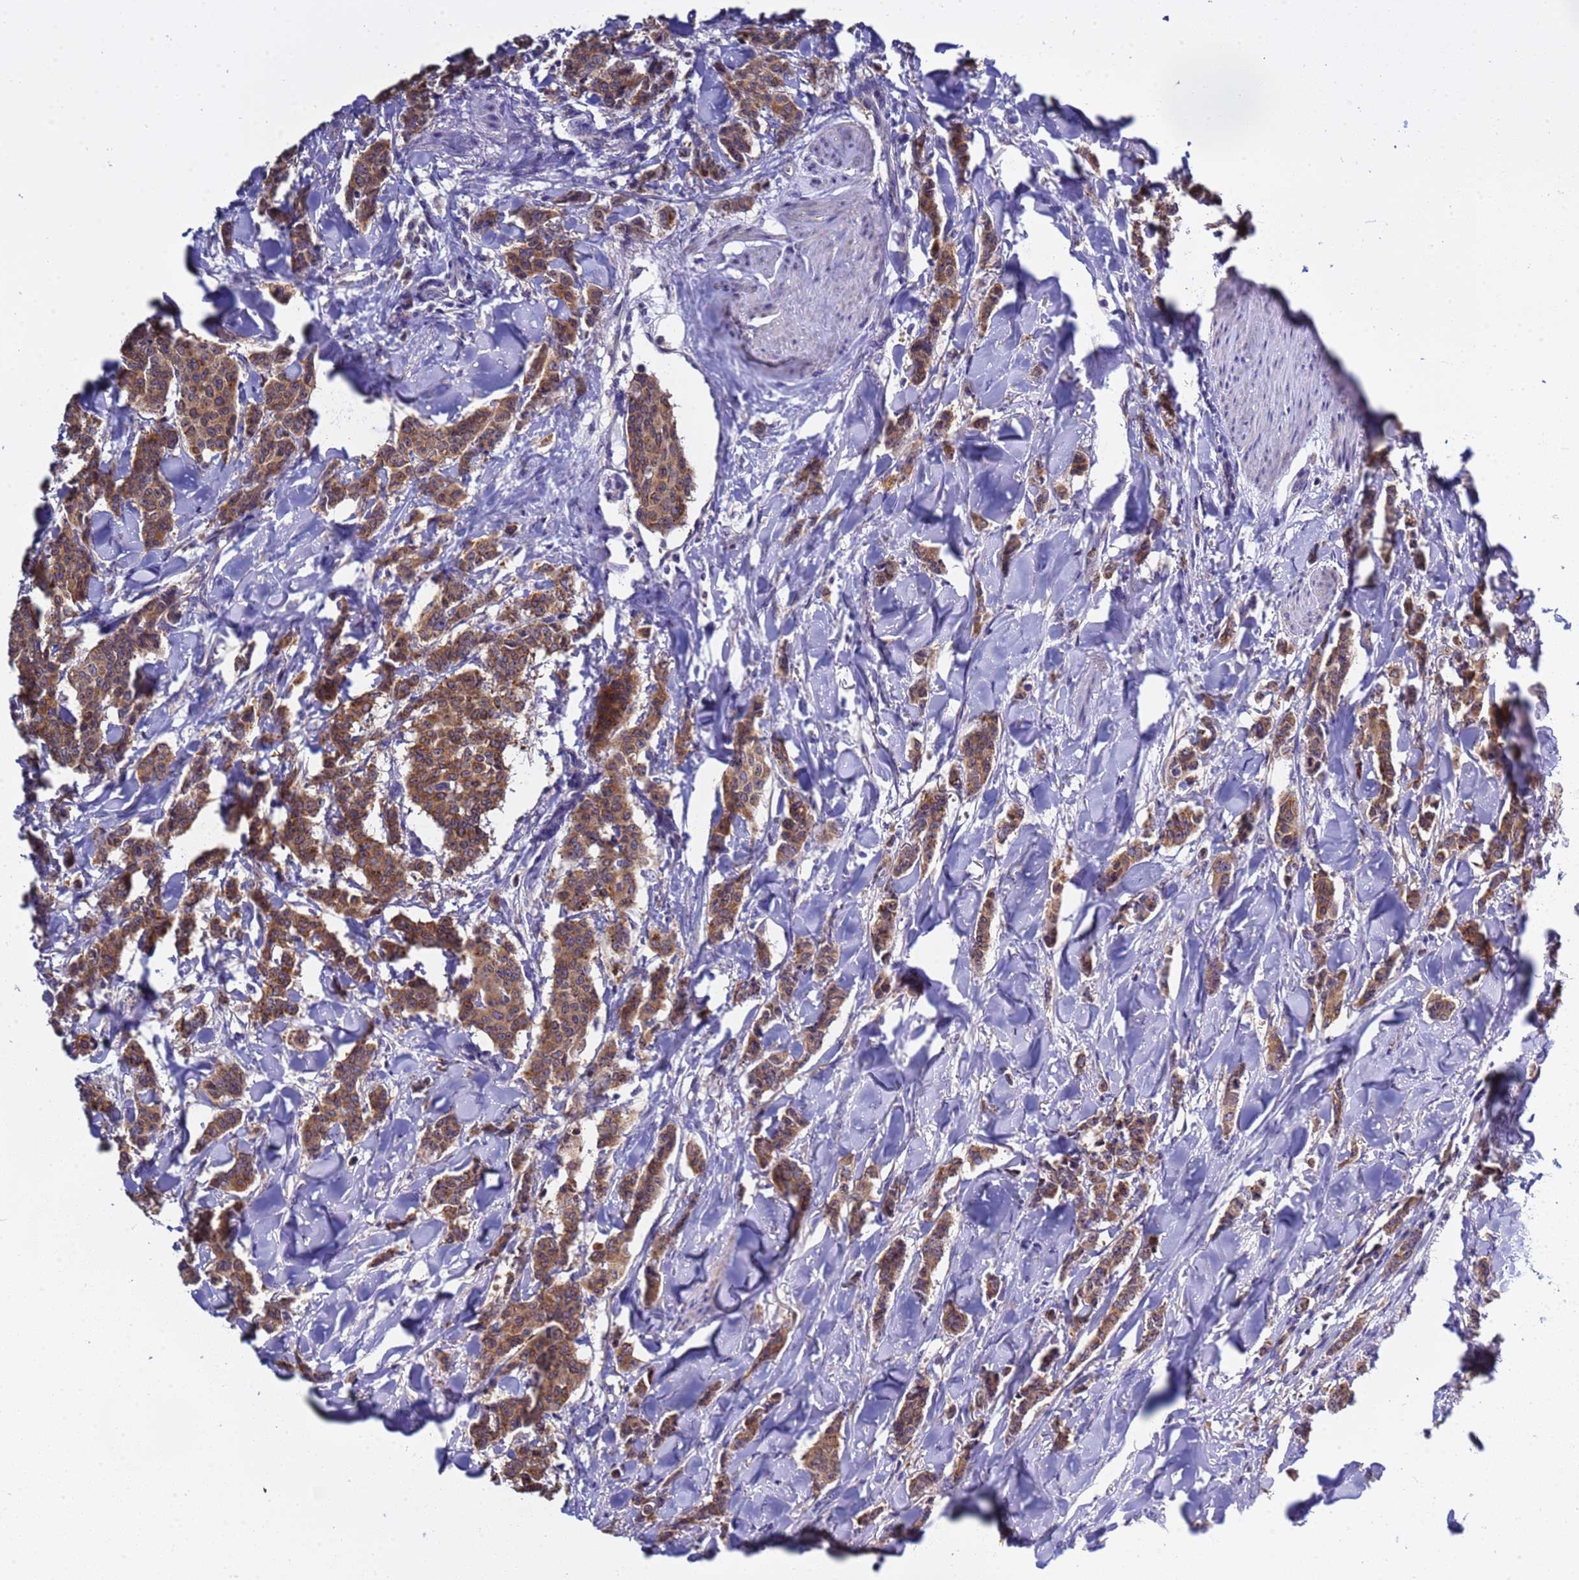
{"staining": {"intensity": "strong", "quantity": ">75%", "location": "cytoplasmic/membranous"}, "tissue": "breast cancer", "cell_type": "Tumor cells", "image_type": "cancer", "snomed": [{"axis": "morphology", "description": "Duct carcinoma"}, {"axis": "topography", "description": "Breast"}], "caption": "Breast invasive ductal carcinoma stained with a protein marker demonstrates strong staining in tumor cells.", "gene": "ELMOD2", "patient": {"sex": "female", "age": 40}}